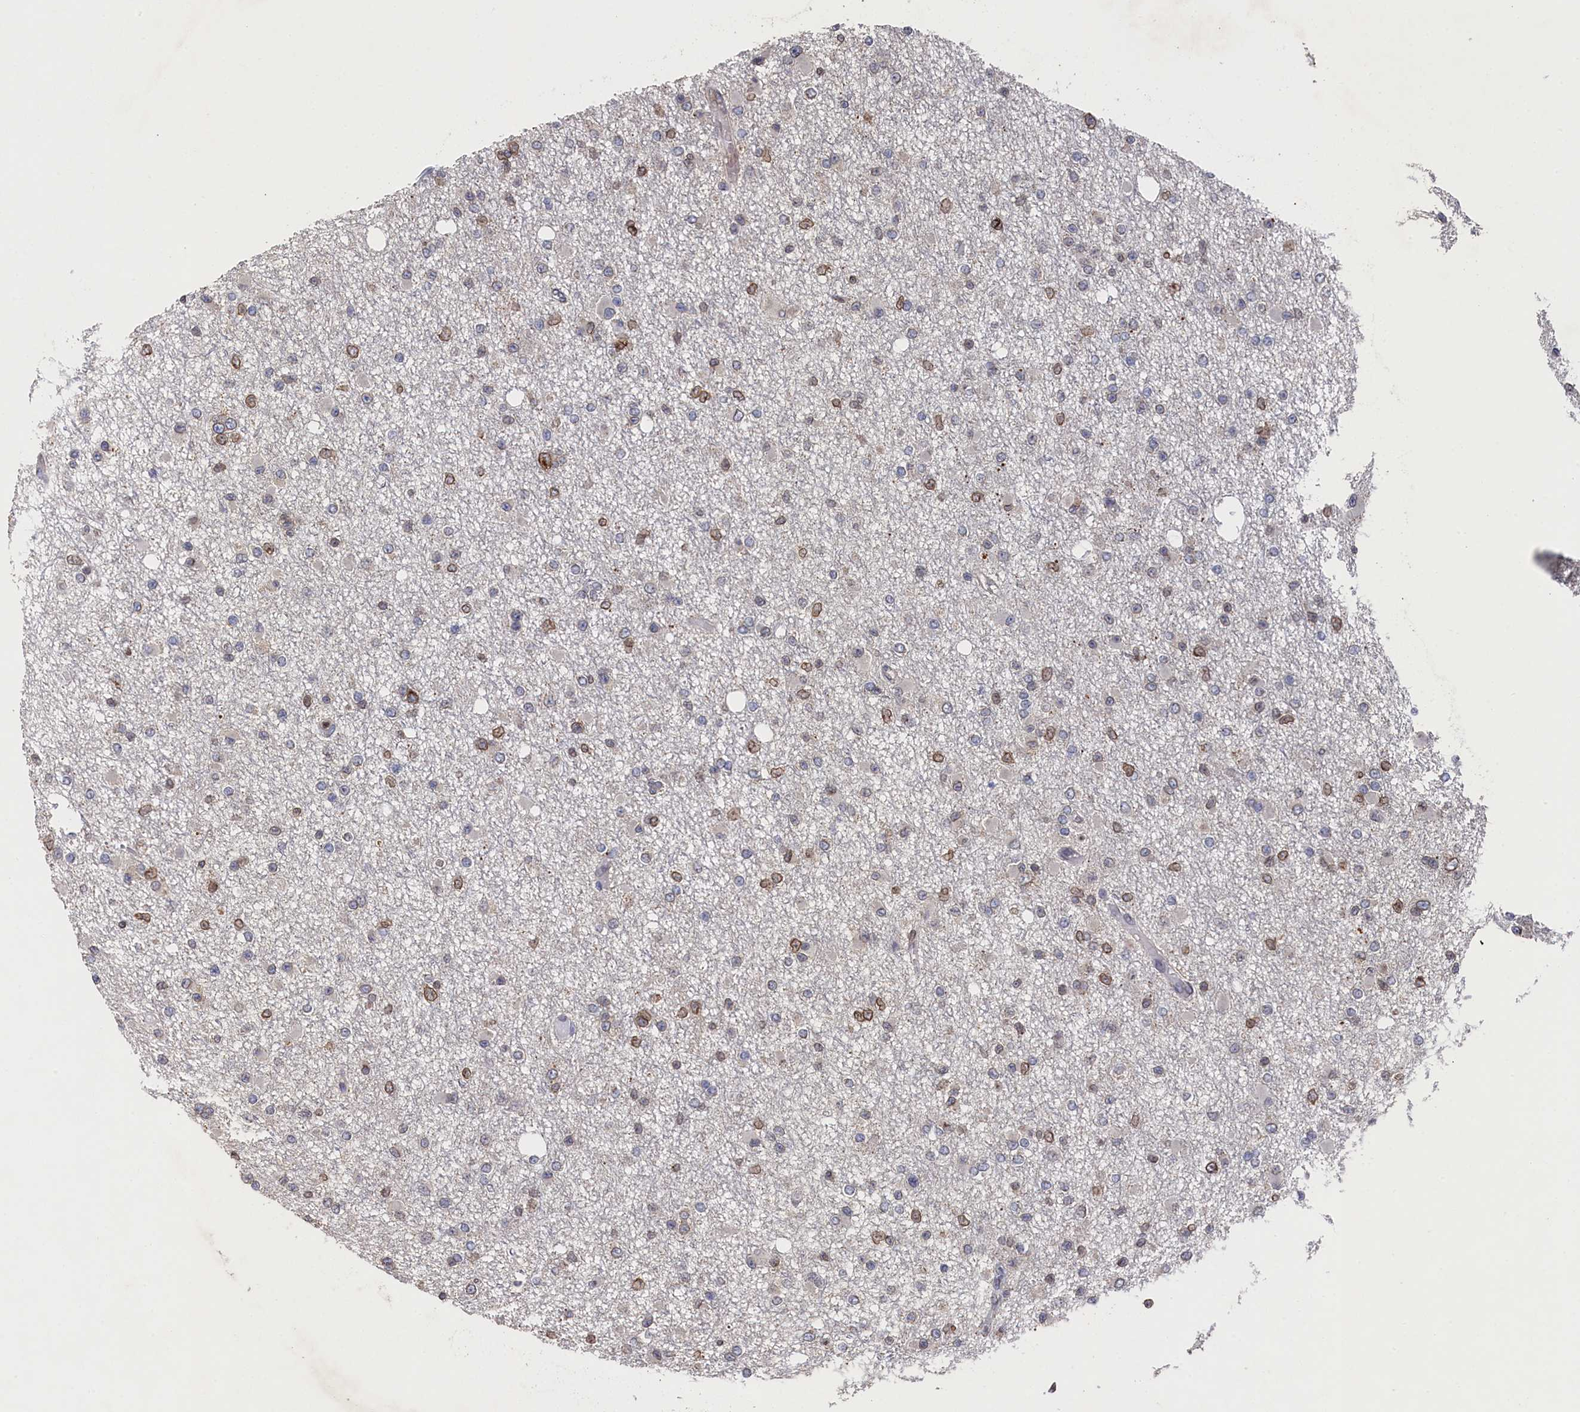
{"staining": {"intensity": "moderate", "quantity": "25%-75%", "location": "cytoplasmic/membranous,nuclear"}, "tissue": "glioma", "cell_type": "Tumor cells", "image_type": "cancer", "snomed": [{"axis": "morphology", "description": "Glioma, malignant, Low grade"}, {"axis": "topography", "description": "Brain"}], "caption": "Immunohistochemical staining of human malignant glioma (low-grade) demonstrates medium levels of moderate cytoplasmic/membranous and nuclear protein positivity in about 25%-75% of tumor cells.", "gene": "ANKEF1", "patient": {"sex": "female", "age": 22}}